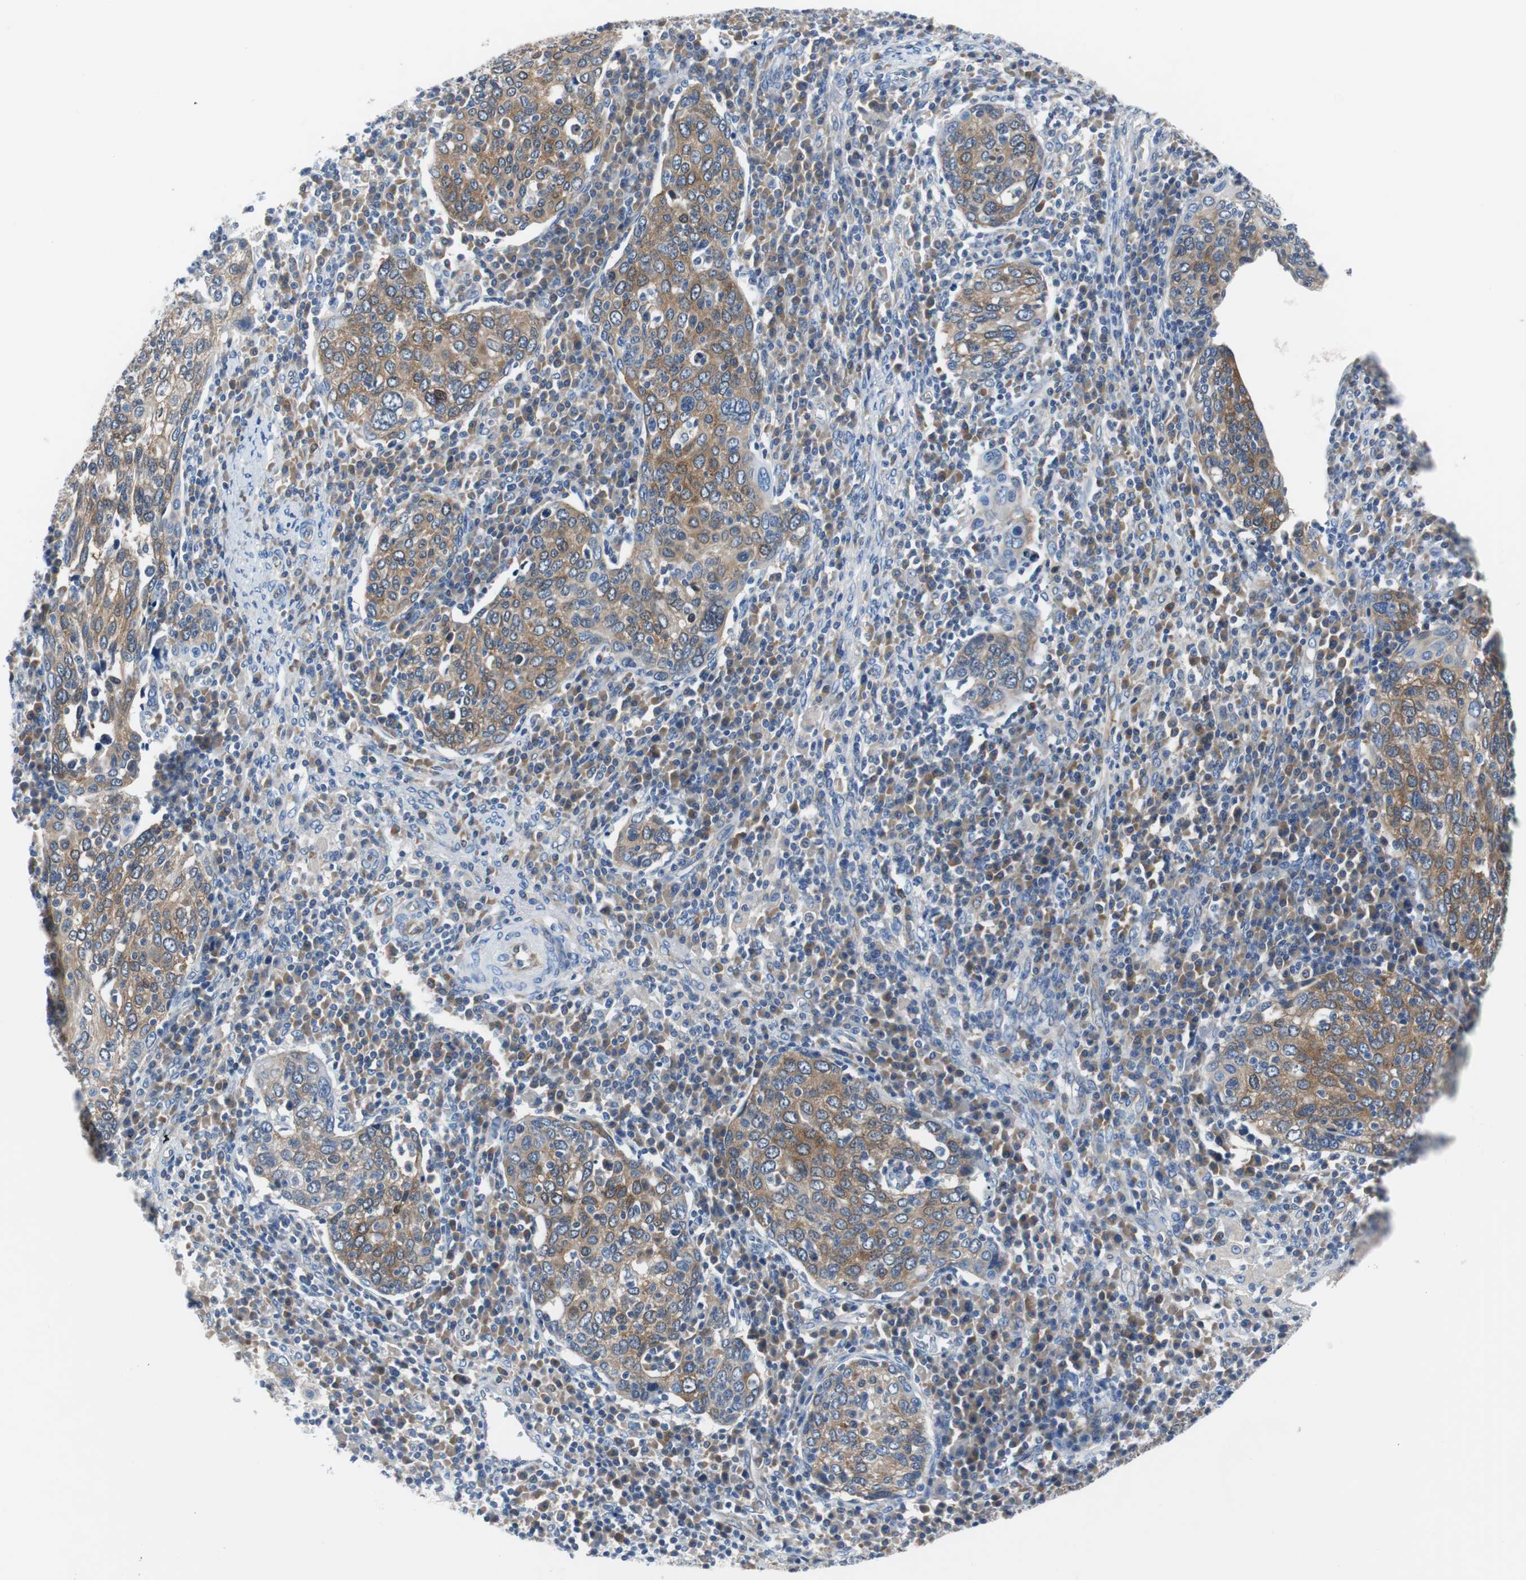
{"staining": {"intensity": "moderate", "quantity": ">75%", "location": "cytoplasmic/membranous"}, "tissue": "cervical cancer", "cell_type": "Tumor cells", "image_type": "cancer", "snomed": [{"axis": "morphology", "description": "Squamous cell carcinoma, NOS"}, {"axis": "topography", "description": "Cervix"}], "caption": "High-power microscopy captured an immunohistochemistry image of cervical squamous cell carcinoma, revealing moderate cytoplasmic/membranous expression in about >75% of tumor cells.", "gene": "EEF2K", "patient": {"sex": "female", "age": 40}}